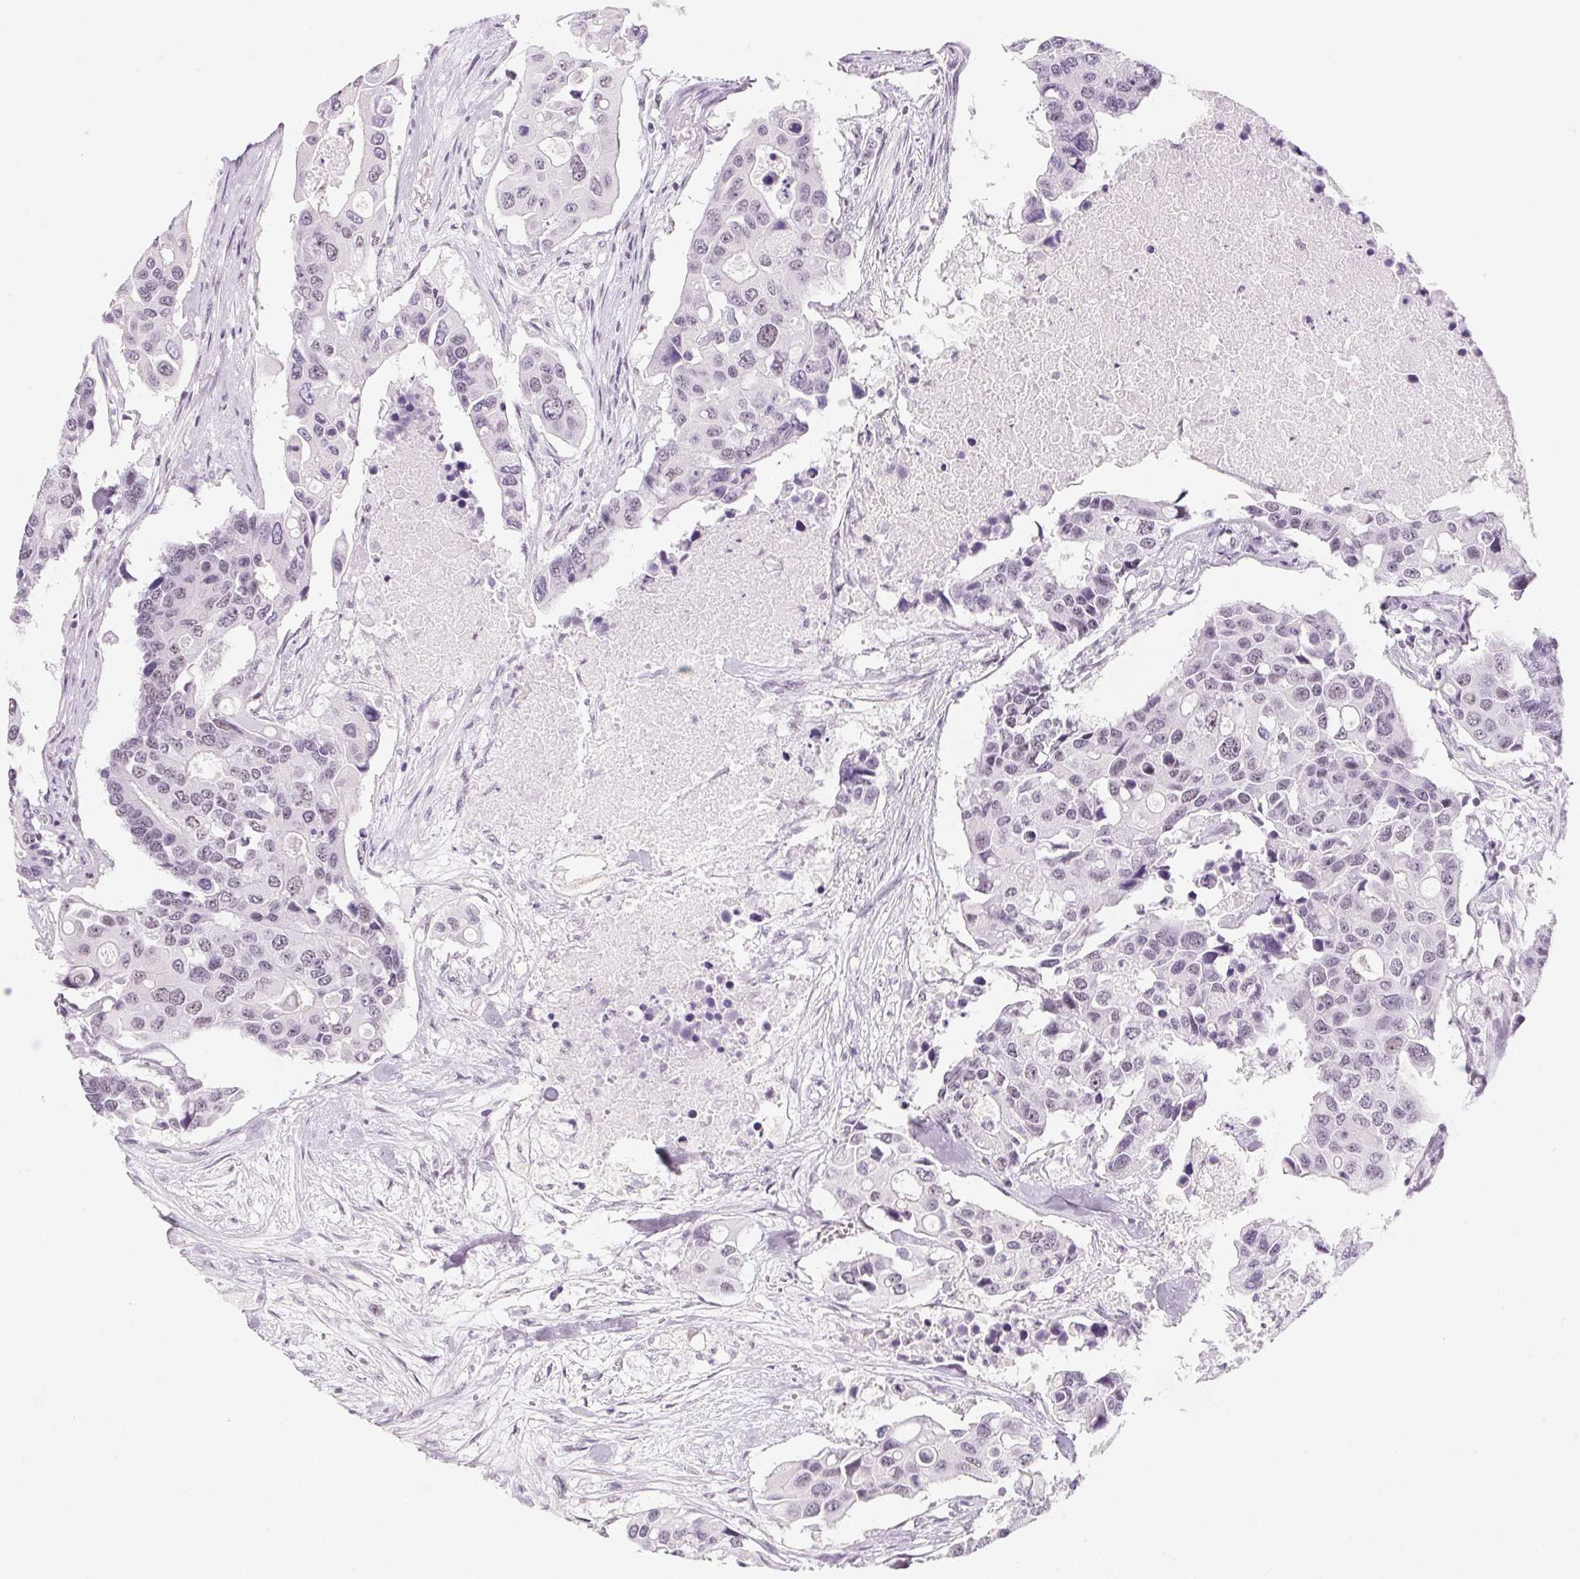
{"staining": {"intensity": "negative", "quantity": "none", "location": "none"}, "tissue": "colorectal cancer", "cell_type": "Tumor cells", "image_type": "cancer", "snomed": [{"axis": "morphology", "description": "Adenocarcinoma, NOS"}, {"axis": "topography", "description": "Colon"}], "caption": "High magnification brightfield microscopy of adenocarcinoma (colorectal) stained with DAB (3,3'-diaminobenzidine) (brown) and counterstained with hematoxylin (blue): tumor cells show no significant staining.", "gene": "ZIC4", "patient": {"sex": "male", "age": 77}}